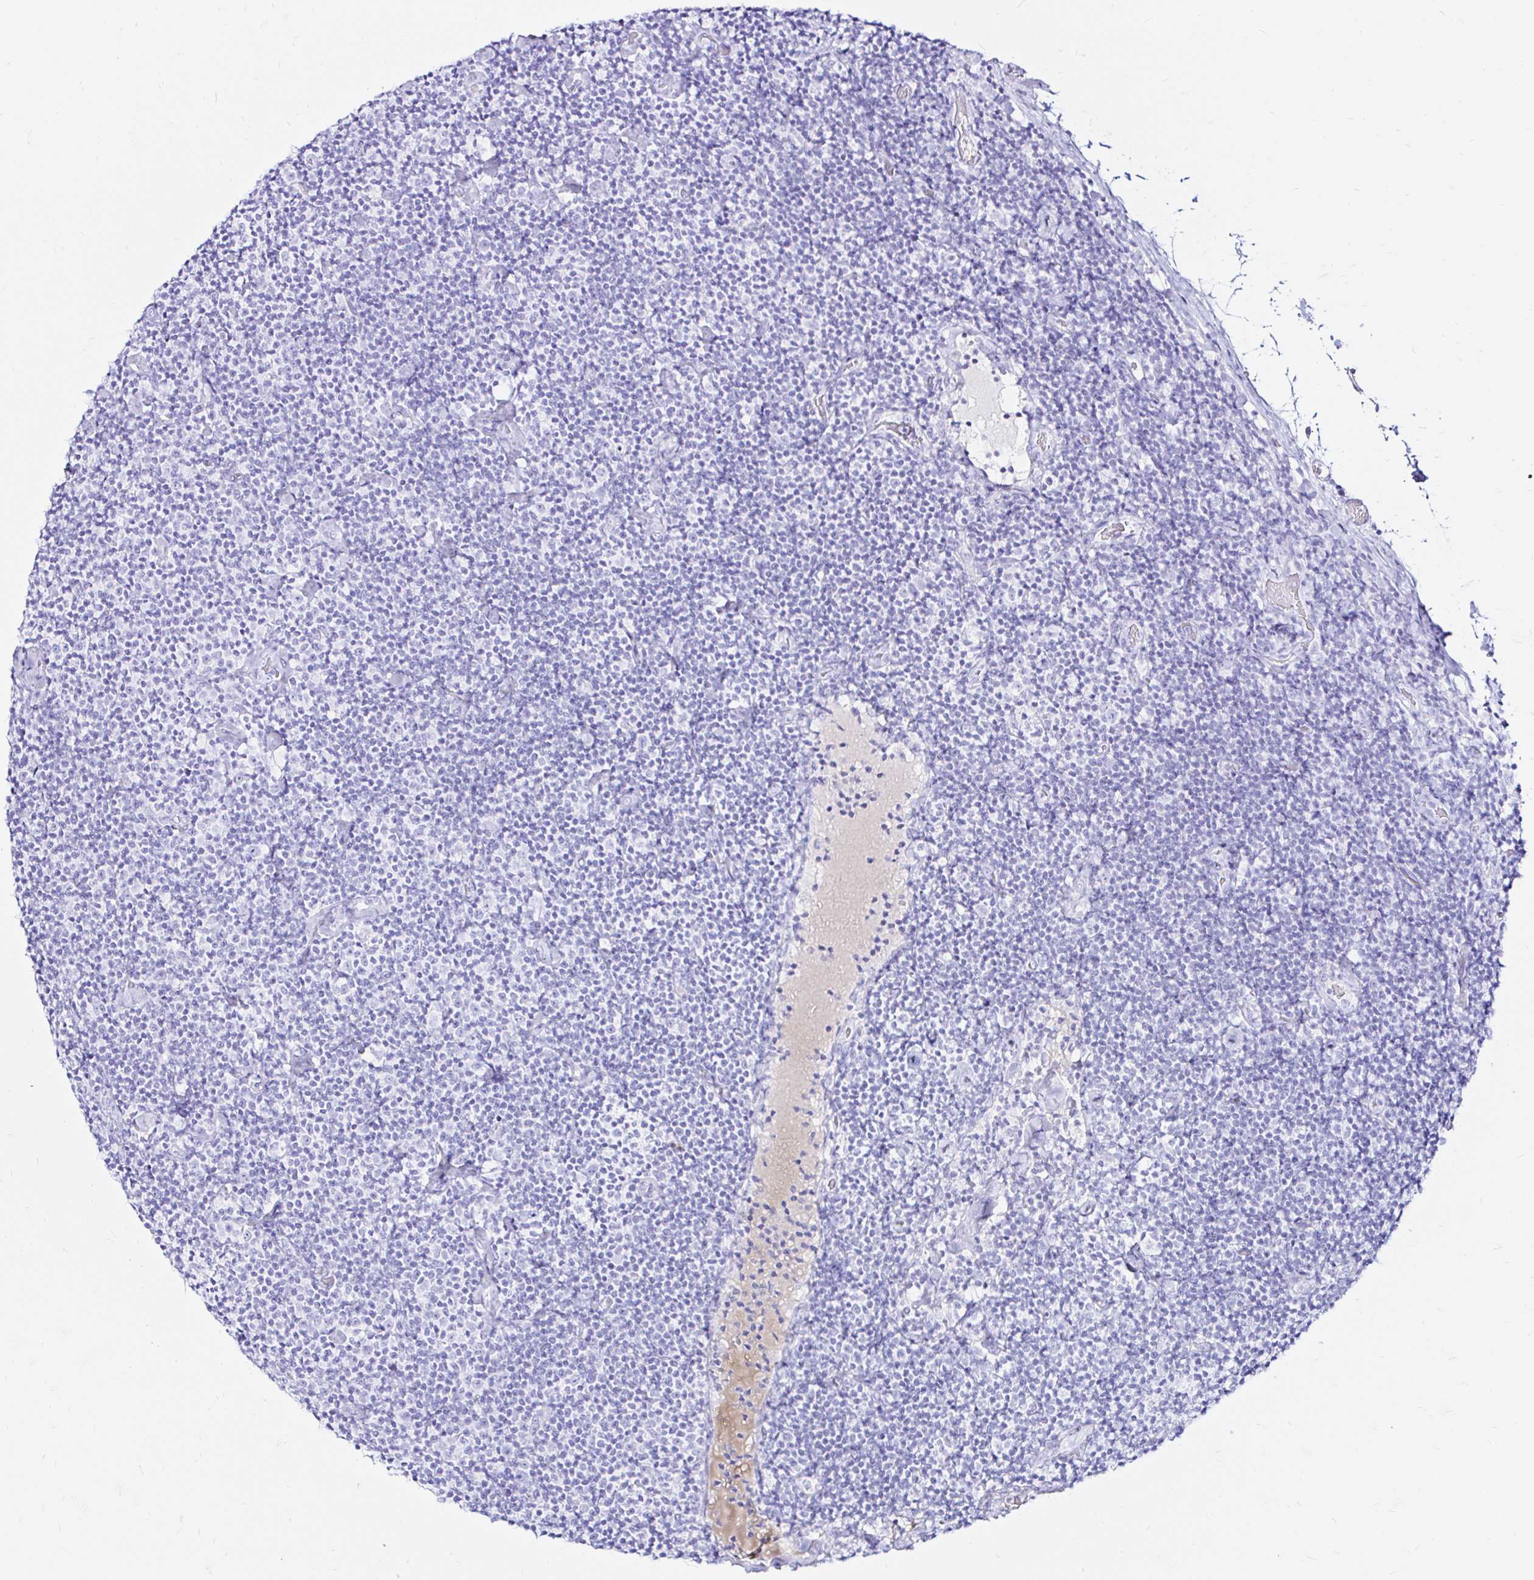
{"staining": {"intensity": "negative", "quantity": "none", "location": "none"}, "tissue": "lymphoma", "cell_type": "Tumor cells", "image_type": "cancer", "snomed": [{"axis": "morphology", "description": "Malignant lymphoma, non-Hodgkin's type, Low grade"}, {"axis": "topography", "description": "Lymph node"}], "caption": "This image is of malignant lymphoma, non-Hodgkin's type (low-grade) stained with immunohistochemistry to label a protein in brown with the nuclei are counter-stained blue. There is no positivity in tumor cells.", "gene": "ZNF432", "patient": {"sex": "male", "age": 81}}